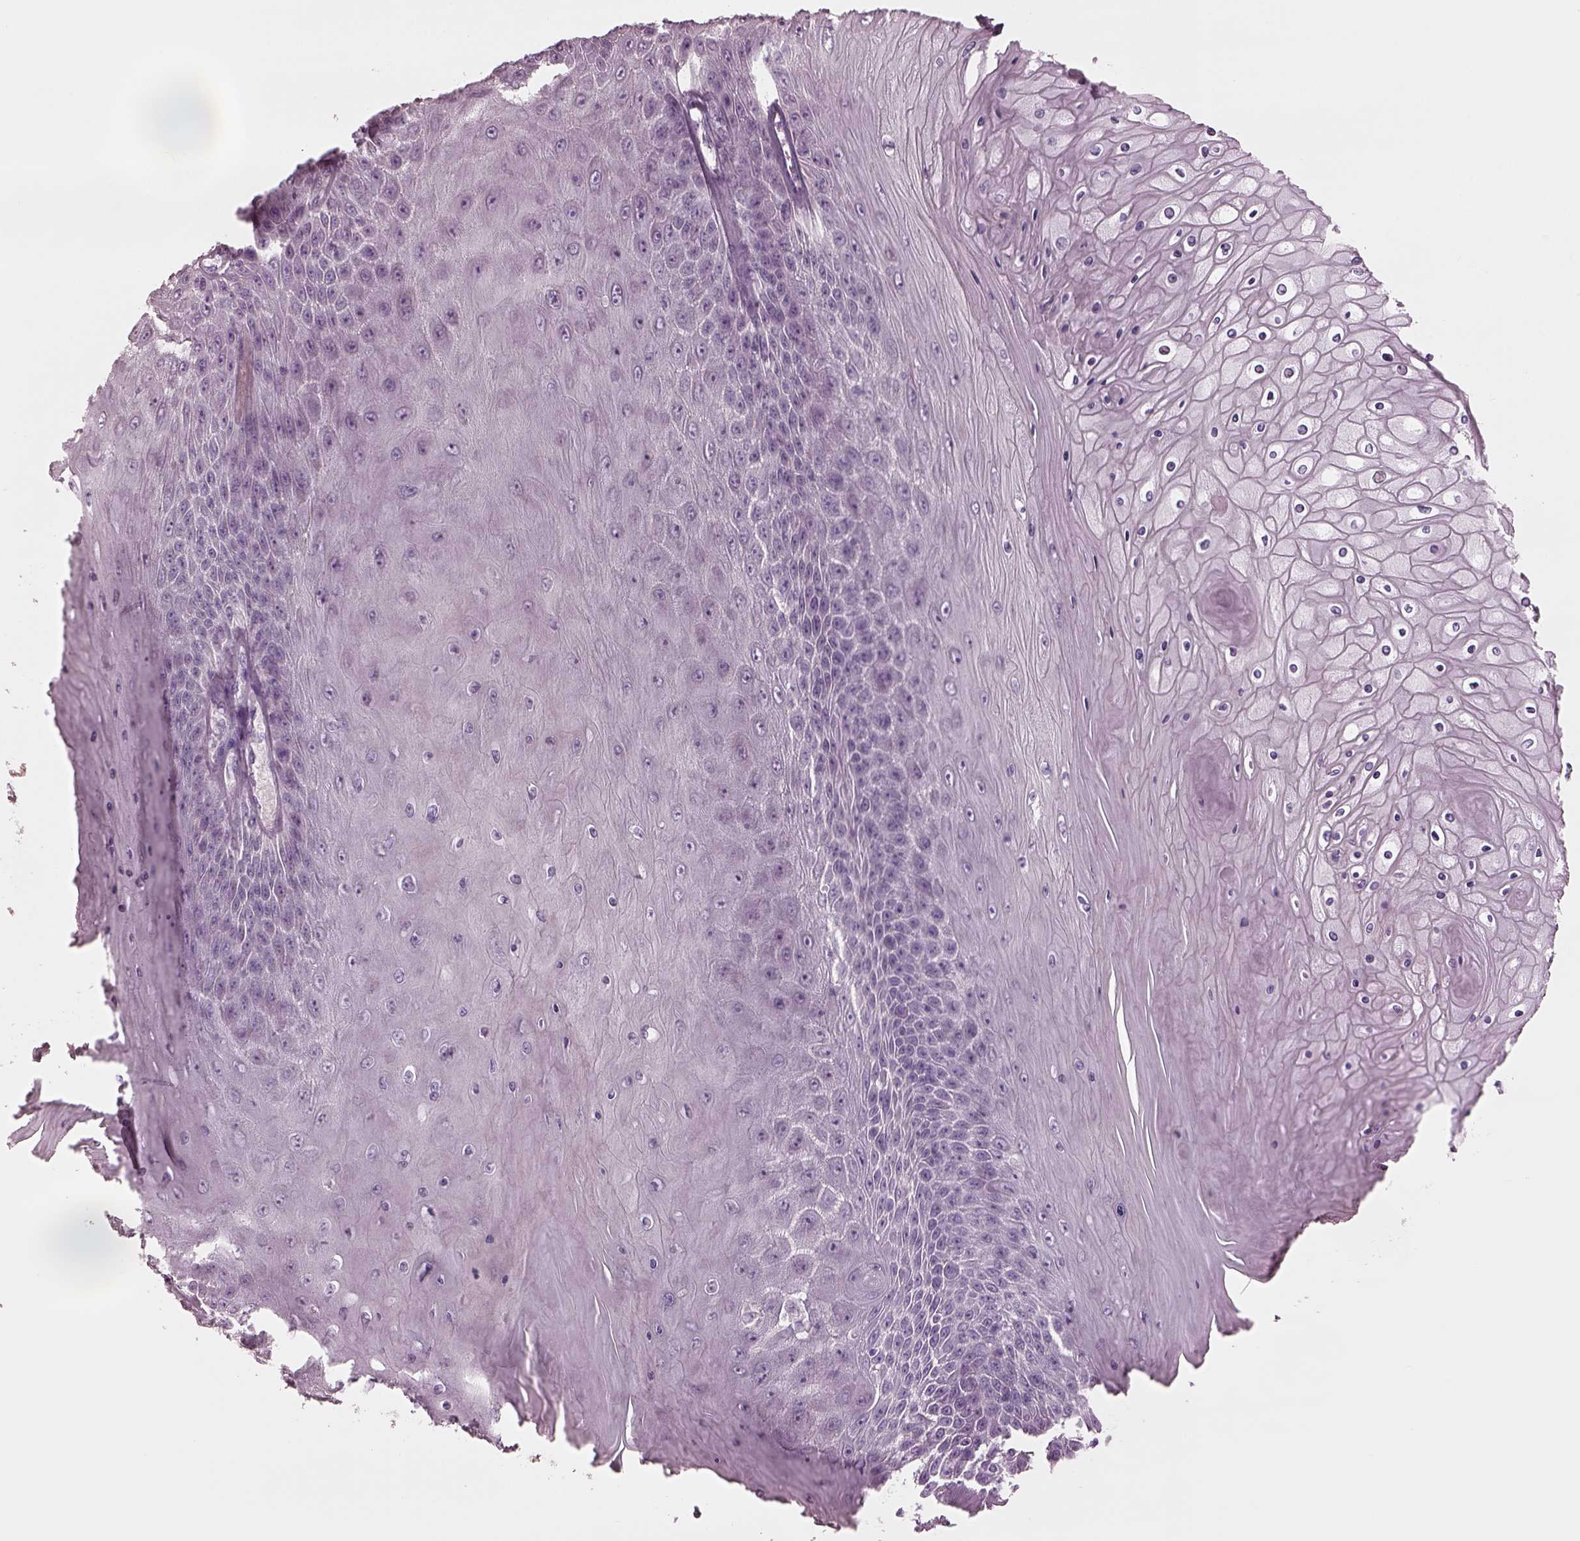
{"staining": {"intensity": "negative", "quantity": "none", "location": "none"}, "tissue": "skin cancer", "cell_type": "Tumor cells", "image_type": "cancer", "snomed": [{"axis": "morphology", "description": "Squamous cell carcinoma, NOS"}, {"axis": "topography", "description": "Skin"}], "caption": "Immunohistochemistry (IHC) of human skin squamous cell carcinoma reveals no staining in tumor cells. (Brightfield microscopy of DAB (3,3'-diaminobenzidine) IHC at high magnification).", "gene": "MIA", "patient": {"sex": "male", "age": 62}}